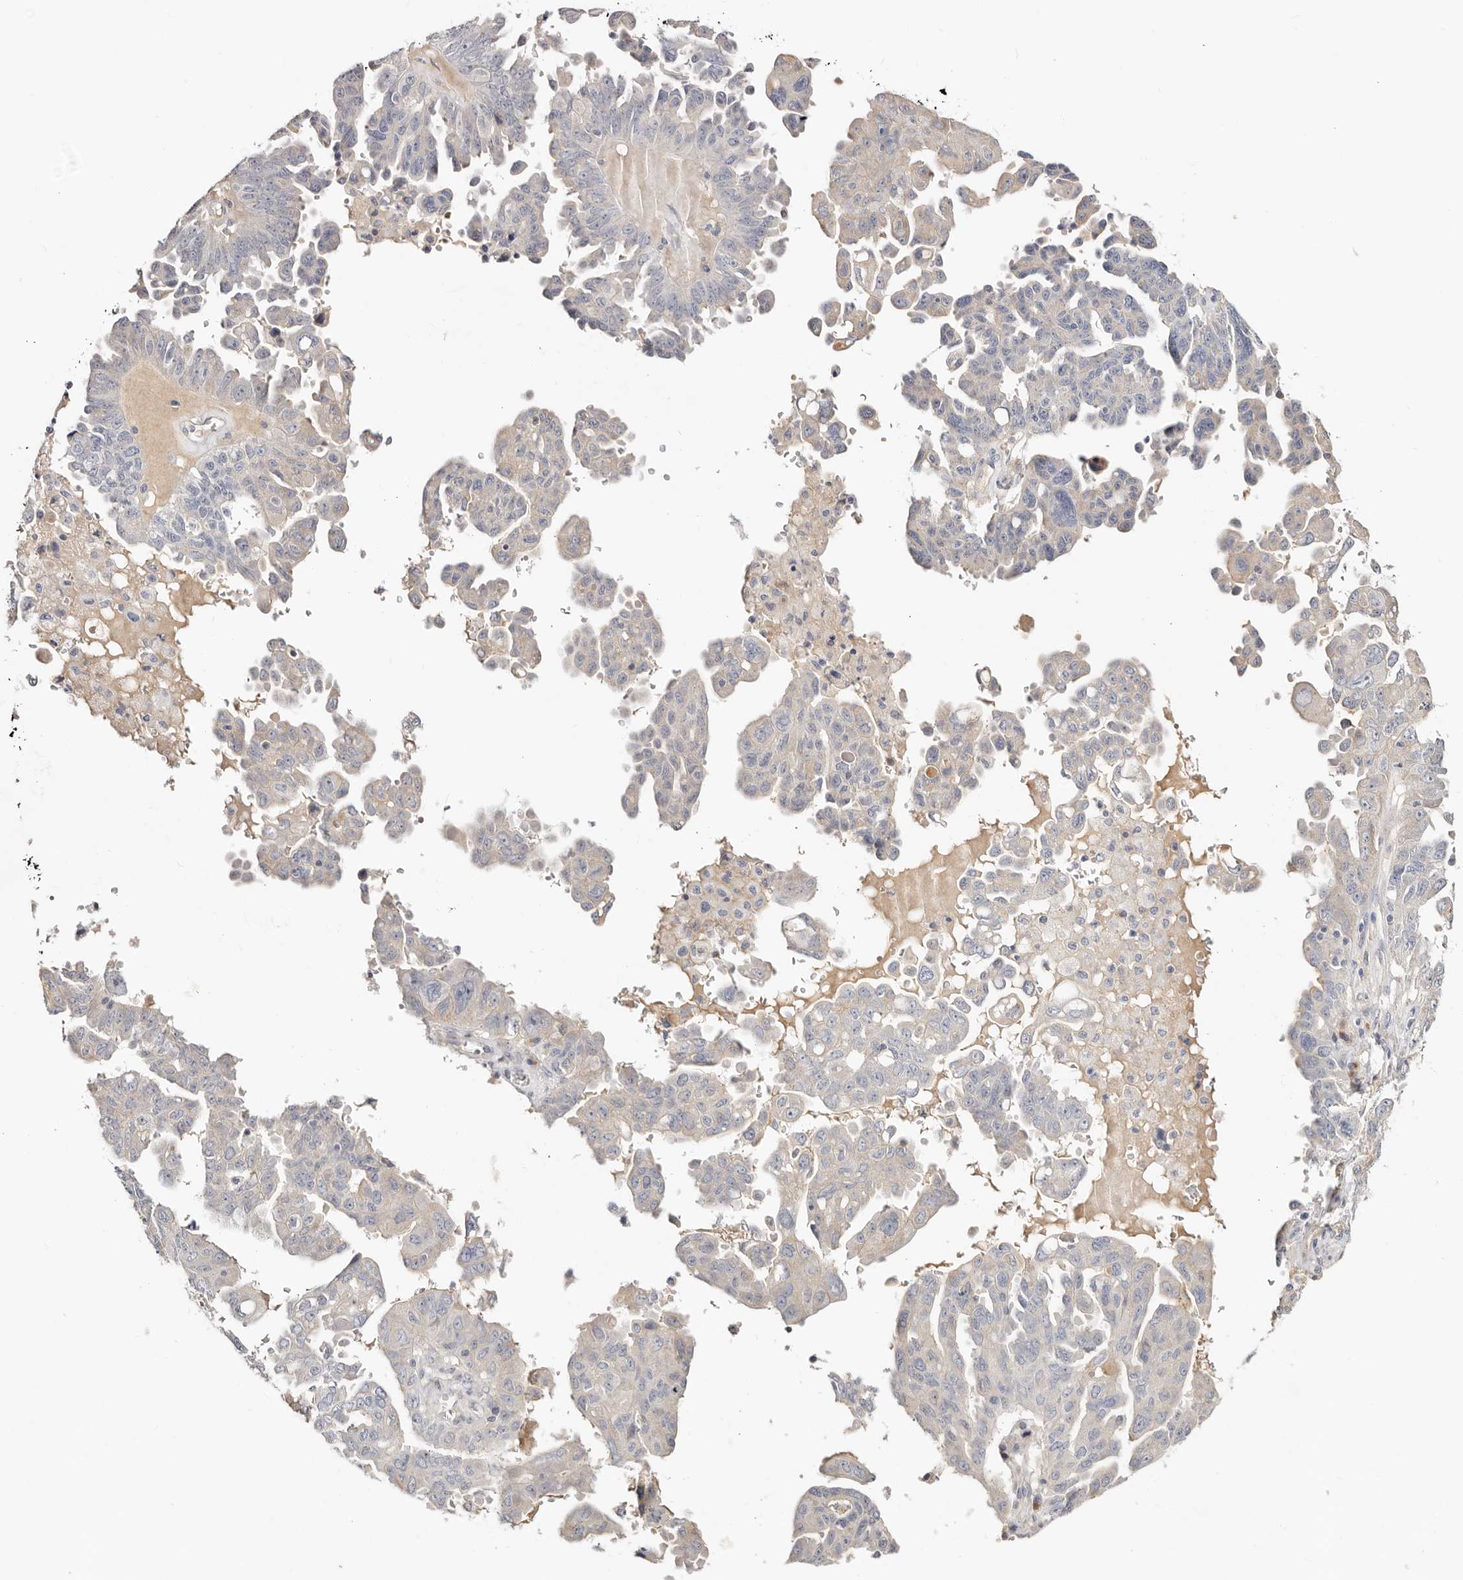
{"staining": {"intensity": "negative", "quantity": "none", "location": "none"}, "tissue": "ovarian cancer", "cell_type": "Tumor cells", "image_type": "cancer", "snomed": [{"axis": "morphology", "description": "Carcinoma, endometroid"}, {"axis": "topography", "description": "Ovary"}], "caption": "DAB immunohistochemical staining of human ovarian endometroid carcinoma exhibits no significant expression in tumor cells. (IHC, brightfield microscopy, high magnification).", "gene": "DNASE1", "patient": {"sex": "female", "age": 62}}